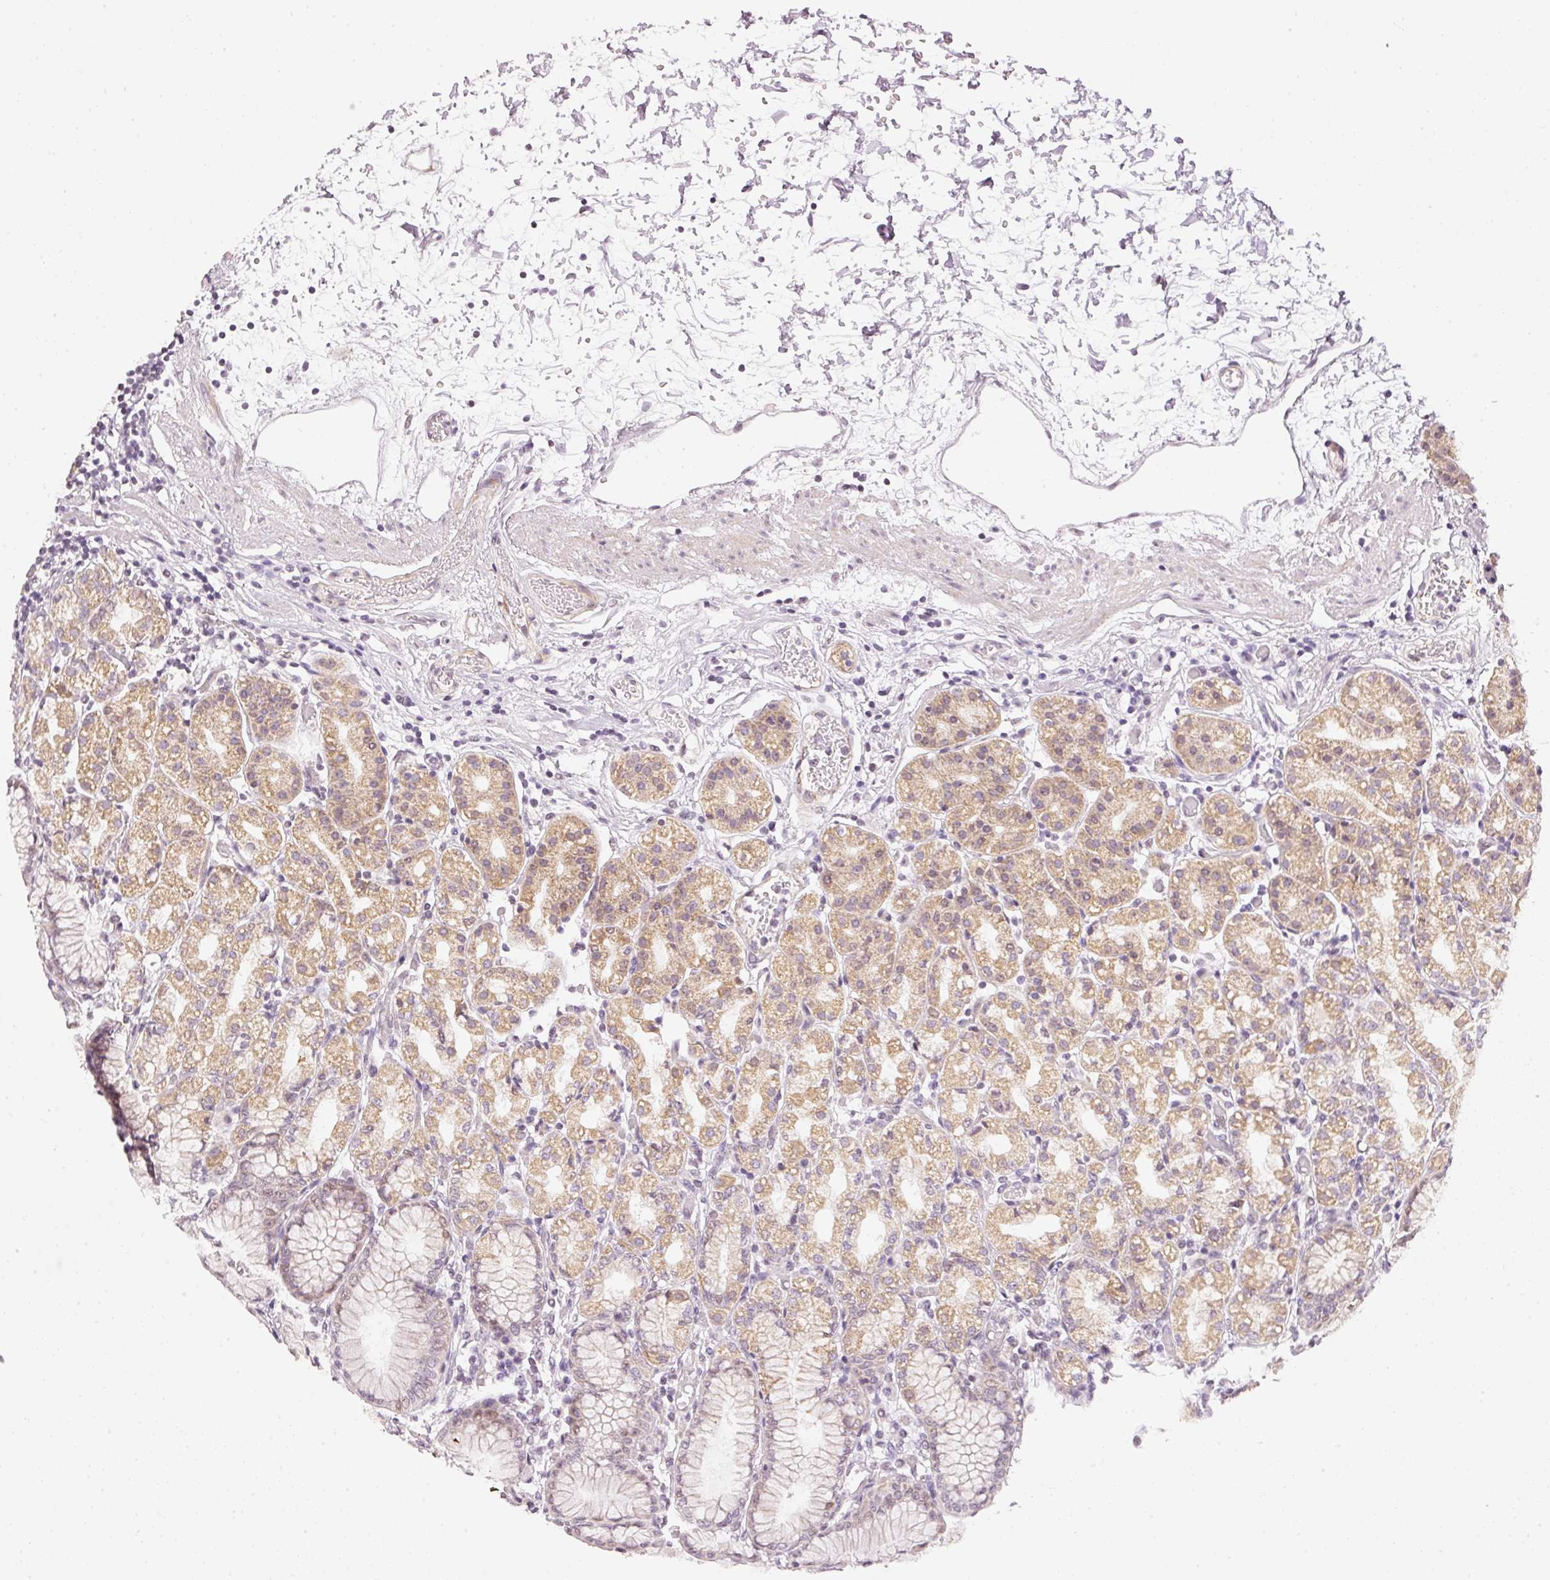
{"staining": {"intensity": "moderate", "quantity": ">75%", "location": "cytoplasmic/membranous"}, "tissue": "stomach", "cell_type": "Glandular cells", "image_type": "normal", "snomed": [{"axis": "morphology", "description": "Normal tissue, NOS"}, {"axis": "topography", "description": "Stomach"}], "caption": "IHC of normal human stomach shows medium levels of moderate cytoplasmic/membranous expression in about >75% of glandular cells. Using DAB (brown) and hematoxylin (blue) stains, captured at high magnification using brightfield microscopy.", "gene": "NRDE2", "patient": {"sex": "female", "age": 57}}